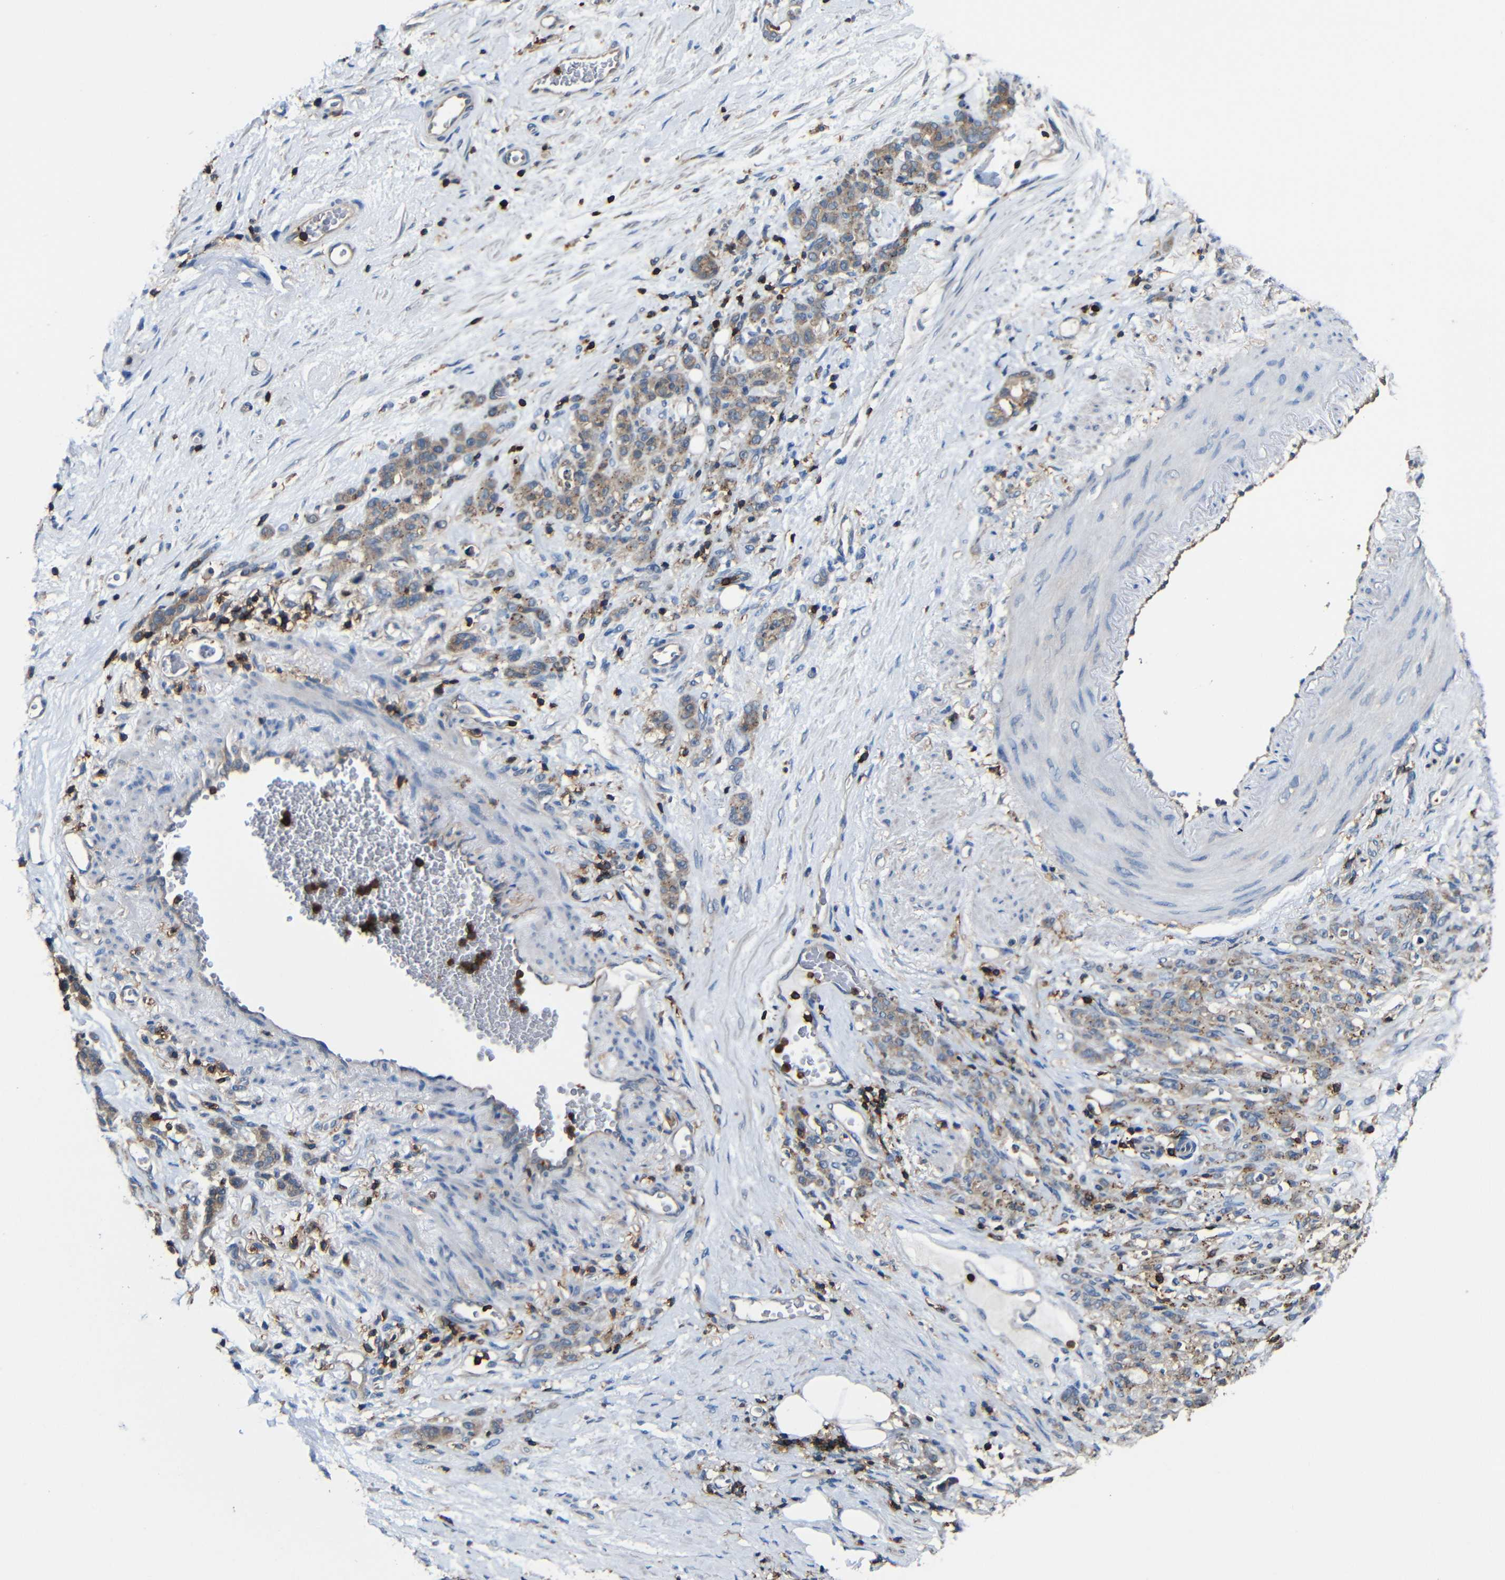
{"staining": {"intensity": "weak", "quantity": ">75%", "location": "cytoplasmic/membranous"}, "tissue": "stomach cancer", "cell_type": "Tumor cells", "image_type": "cancer", "snomed": [{"axis": "morphology", "description": "Adenocarcinoma, NOS"}, {"axis": "topography", "description": "Stomach"}], "caption": "This histopathology image demonstrates immunohistochemistry staining of human adenocarcinoma (stomach), with low weak cytoplasmic/membranous staining in approximately >75% of tumor cells.", "gene": "P2RY12", "patient": {"sex": "male", "age": 82}}